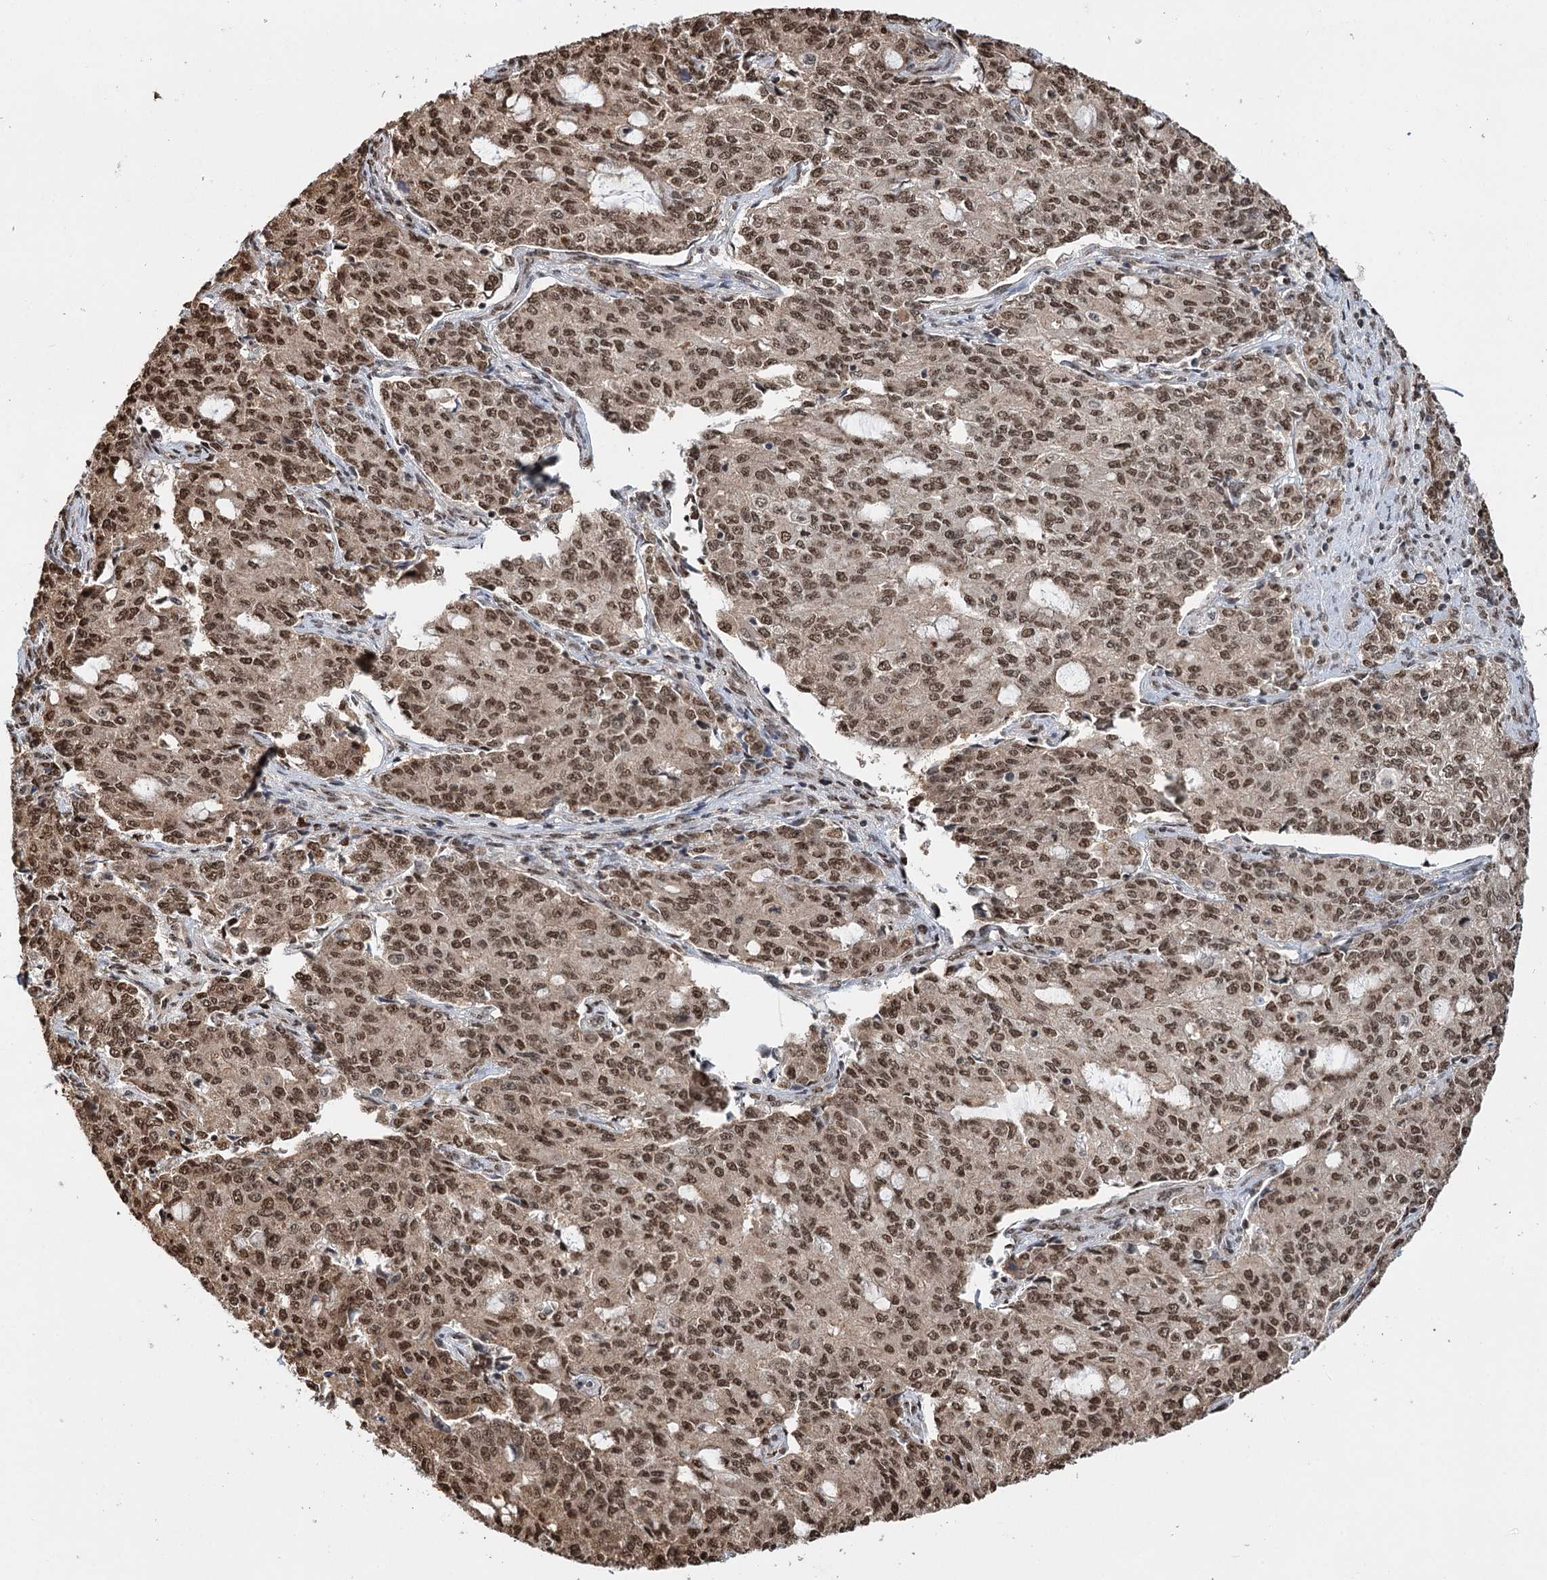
{"staining": {"intensity": "moderate", "quantity": ">75%", "location": "nuclear"}, "tissue": "endometrial cancer", "cell_type": "Tumor cells", "image_type": "cancer", "snomed": [{"axis": "morphology", "description": "Adenocarcinoma, NOS"}, {"axis": "topography", "description": "Endometrium"}], "caption": "A brown stain highlights moderate nuclear positivity of a protein in endometrial adenocarcinoma tumor cells.", "gene": "RPS27A", "patient": {"sex": "female", "age": 50}}